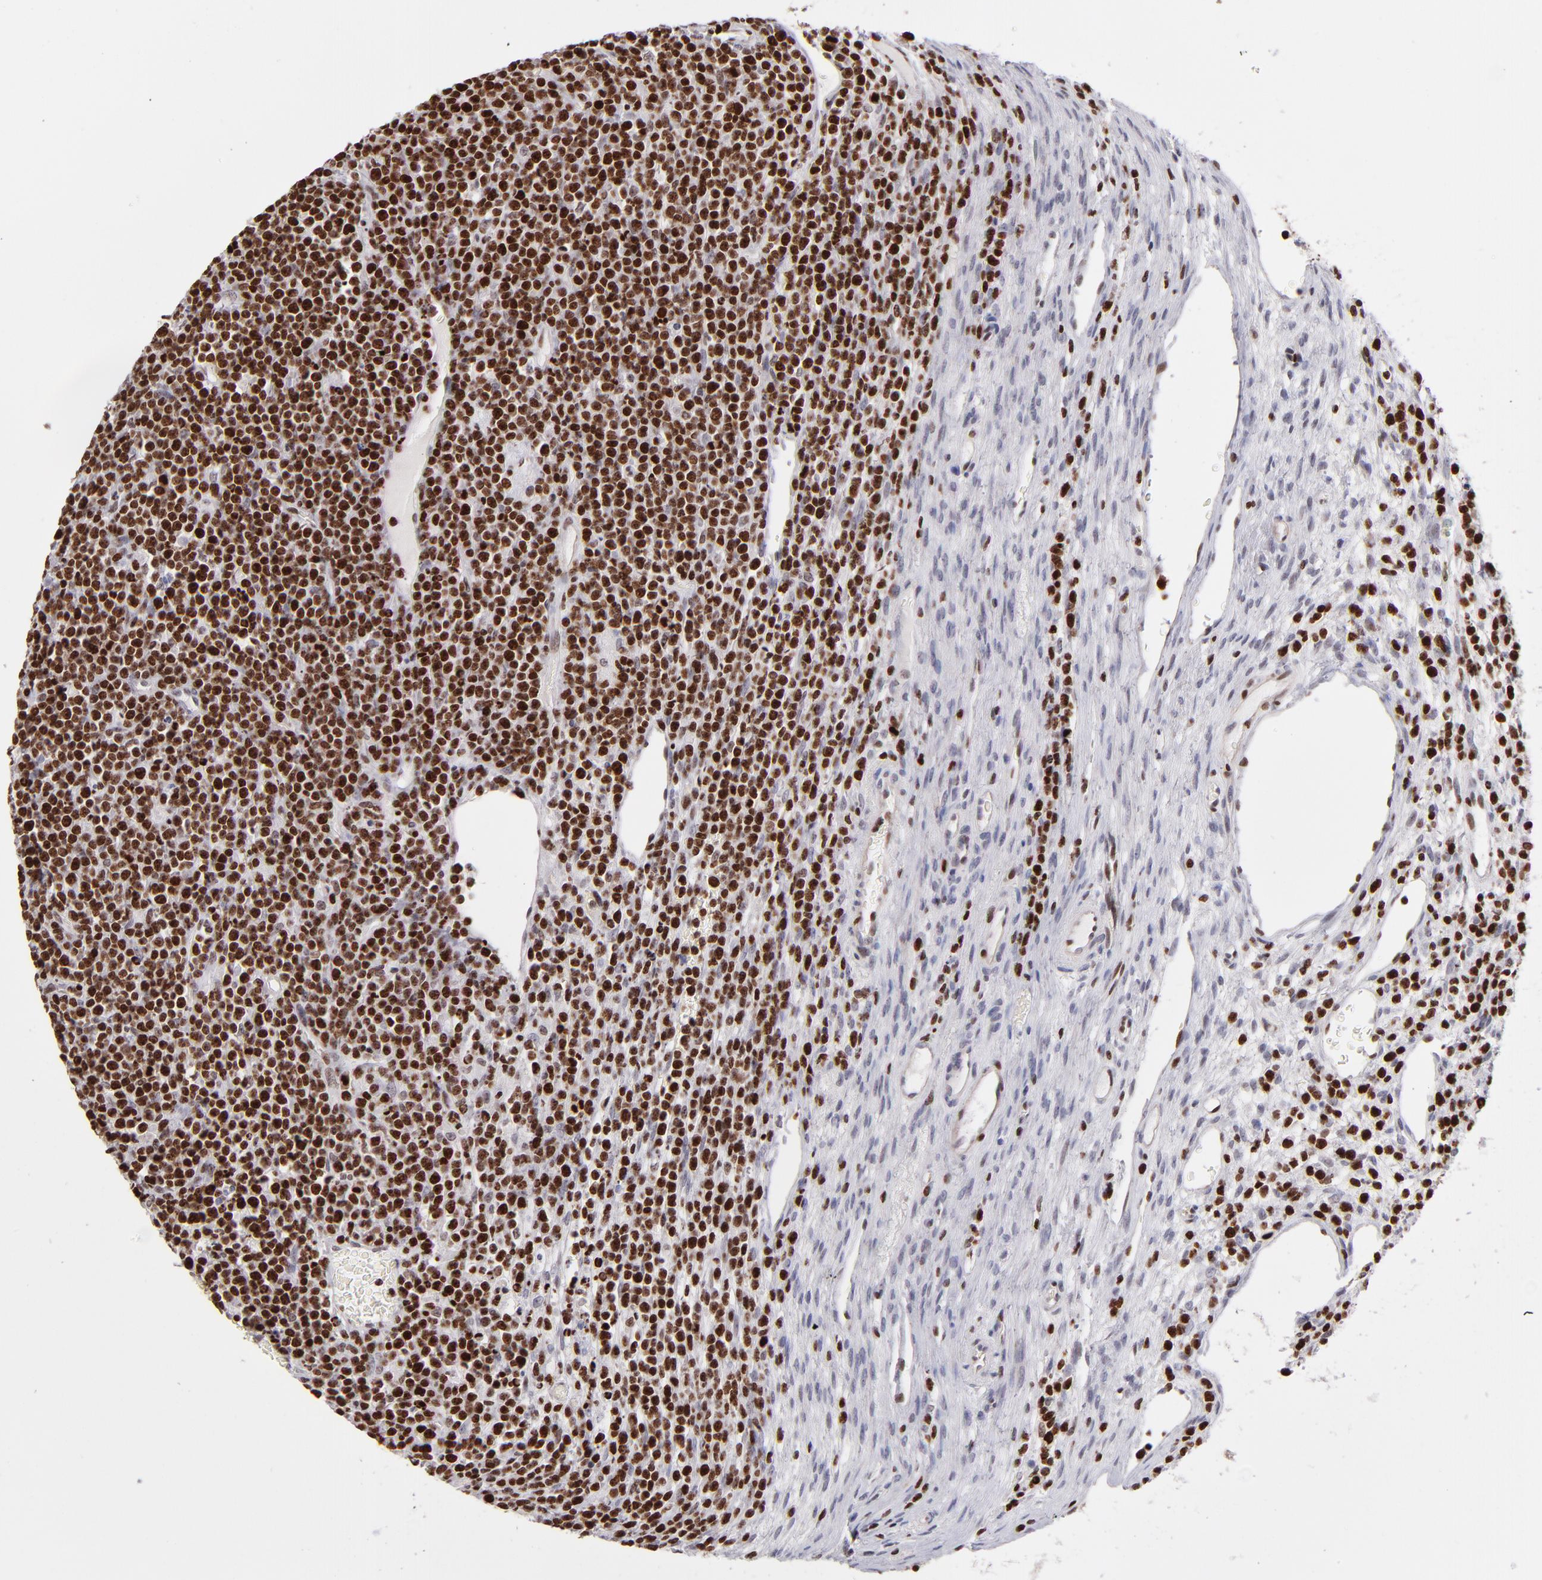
{"staining": {"intensity": "strong", "quantity": ">75%", "location": "nuclear"}, "tissue": "lymphoma", "cell_type": "Tumor cells", "image_type": "cancer", "snomed": [{"axis": "morphology", "description": "Malignant lymphoma, non-Hodgkin's type, High grade"}, {"axis": "topography", "description": "Ovary"}], "caption": "Lymphoma stained with DAB (3,3'-diaminobenzidine) immunohistochemistry exhibits high levels of strong nuclear expression in about >75% of tumor cells.", "gene": "POLA1", "patient": {"sex": "female", "age": 56}}